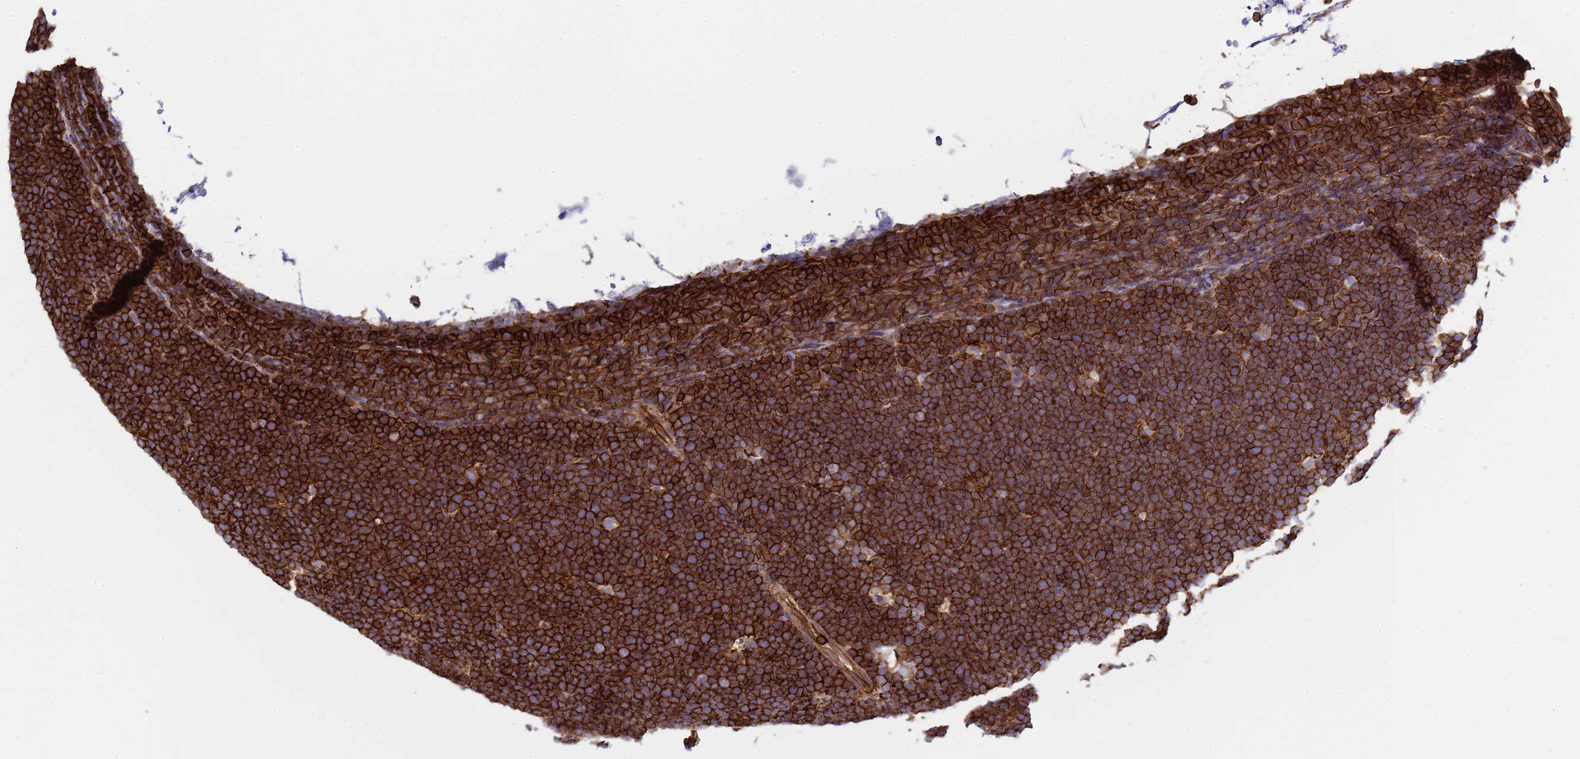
{"staining": {"intensity": "strong", "quantity": ">75%", "location": "cytoplasmic/membranous"}, "tissue": "lymphoma", "cell_type": "Tumor cells", "image_type": "cancer", "snomed": [{"axis": "morphology", "description": "Malignant lymphoma, non-Hodgkin's type, High grade"}, {"axis": "topography", "description": "Lymph node"}], "caption": "Immunohistochemical staining of human malignant lymphoma, non-Hodgkin's type (high-grade) exhibits high levels of strong cytoplasmic/membranous protein expression in about >75% of tumor cells.", "gene": "ZBTB8OS", "patient": {"sex": "male", "age": 13}}